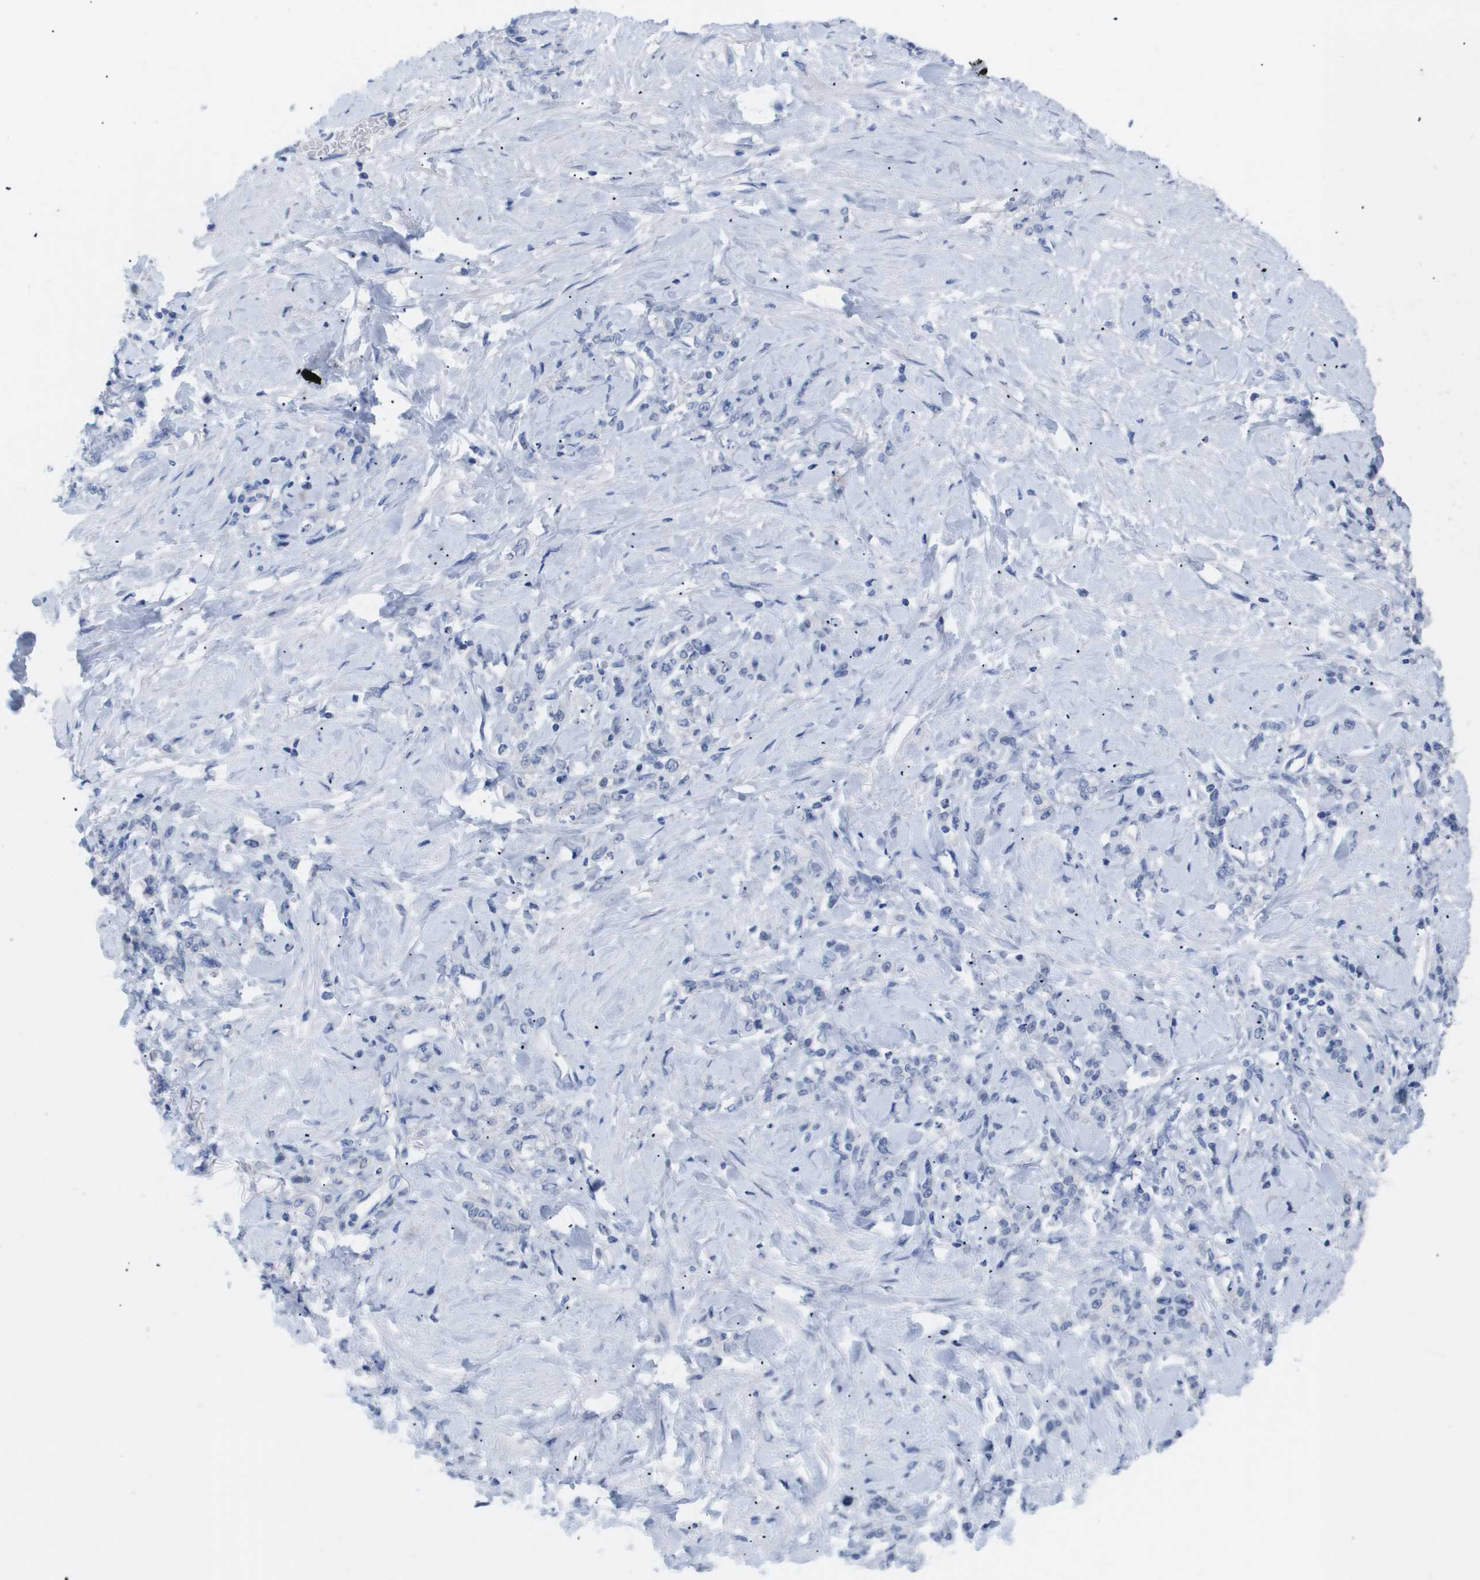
{"staining": {"intensity": "negative", "quantity": "none", "location": "none"}, "tissue": "stomach cancer", "cell_type": "Tumor cells", "image_type": "cancer", "snomed": [{"axis": "morphology", "description": "Adenocarcinoma, NOS"}, {"axis": "topography", "description": "Stomach"}], "caption": "Protein analysis of stomach cancer (adenocarcinoma) displays no significant expression in tumor cells. (DAB (3,3'-diaminobenzidine) immunohistochemistry (IHC), high magnification).", "gene": "CAV3", "patient": {"sex": "male", "age": 82}}